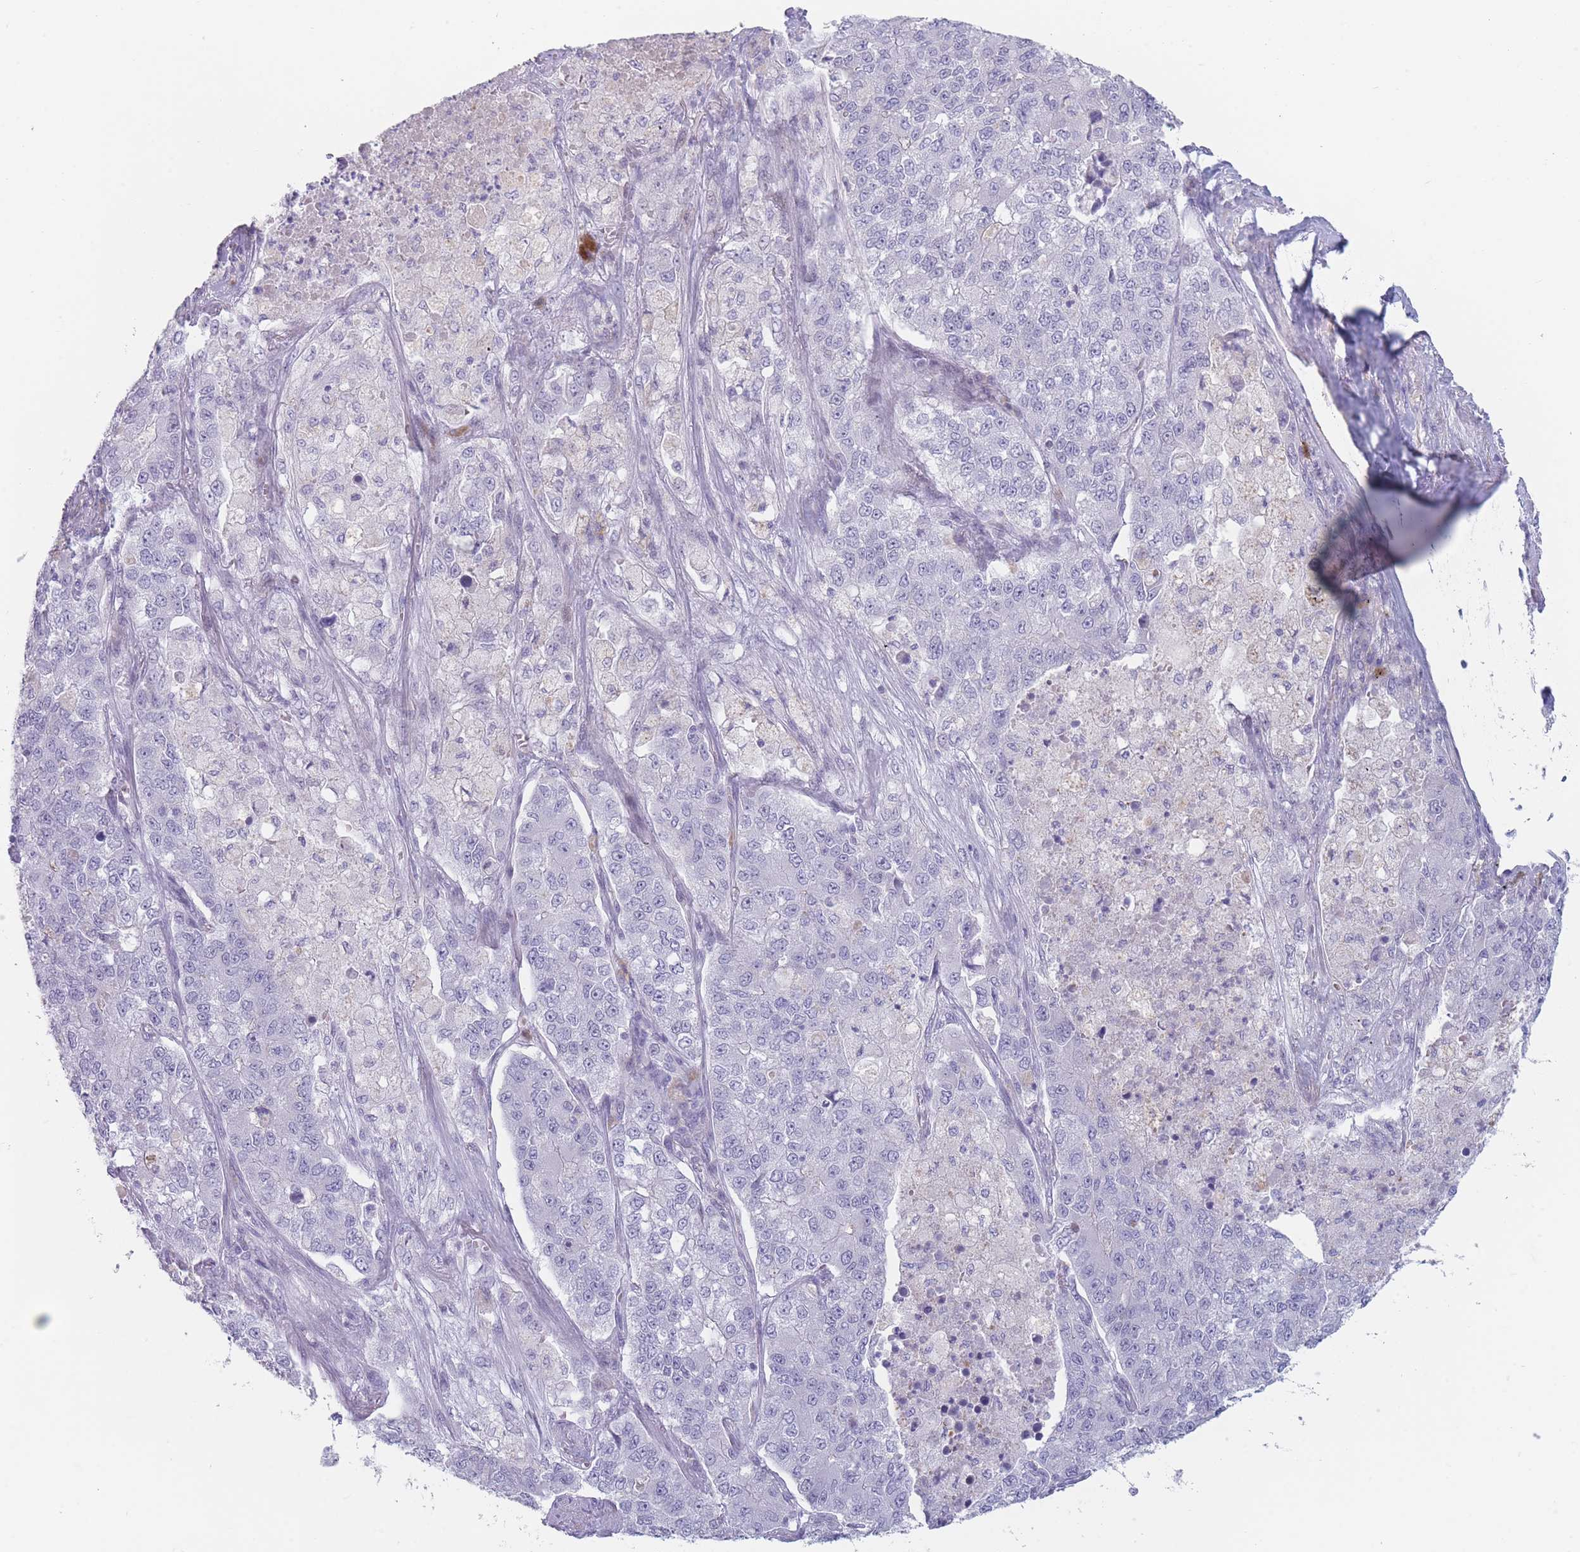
{"staining": {"intensity": "negative", "quantity": "none", "location": "none"}, "tissue": "lung cancer", "cell_type": "Tumor cells", "image_type": "cancer", "snomed": [{"axis": "morphology", "description": "Adenocarcinoma, NOS"}, {"axis": "topography", "description": "Lung"}], "caption": "Immunohistochemical staining of human lung cancer (adenocarcinoma) demonstrates no significant positivity in tumor cells.", "gene": "IFNA6", "patient": {"sex": "male", "age": 49}}